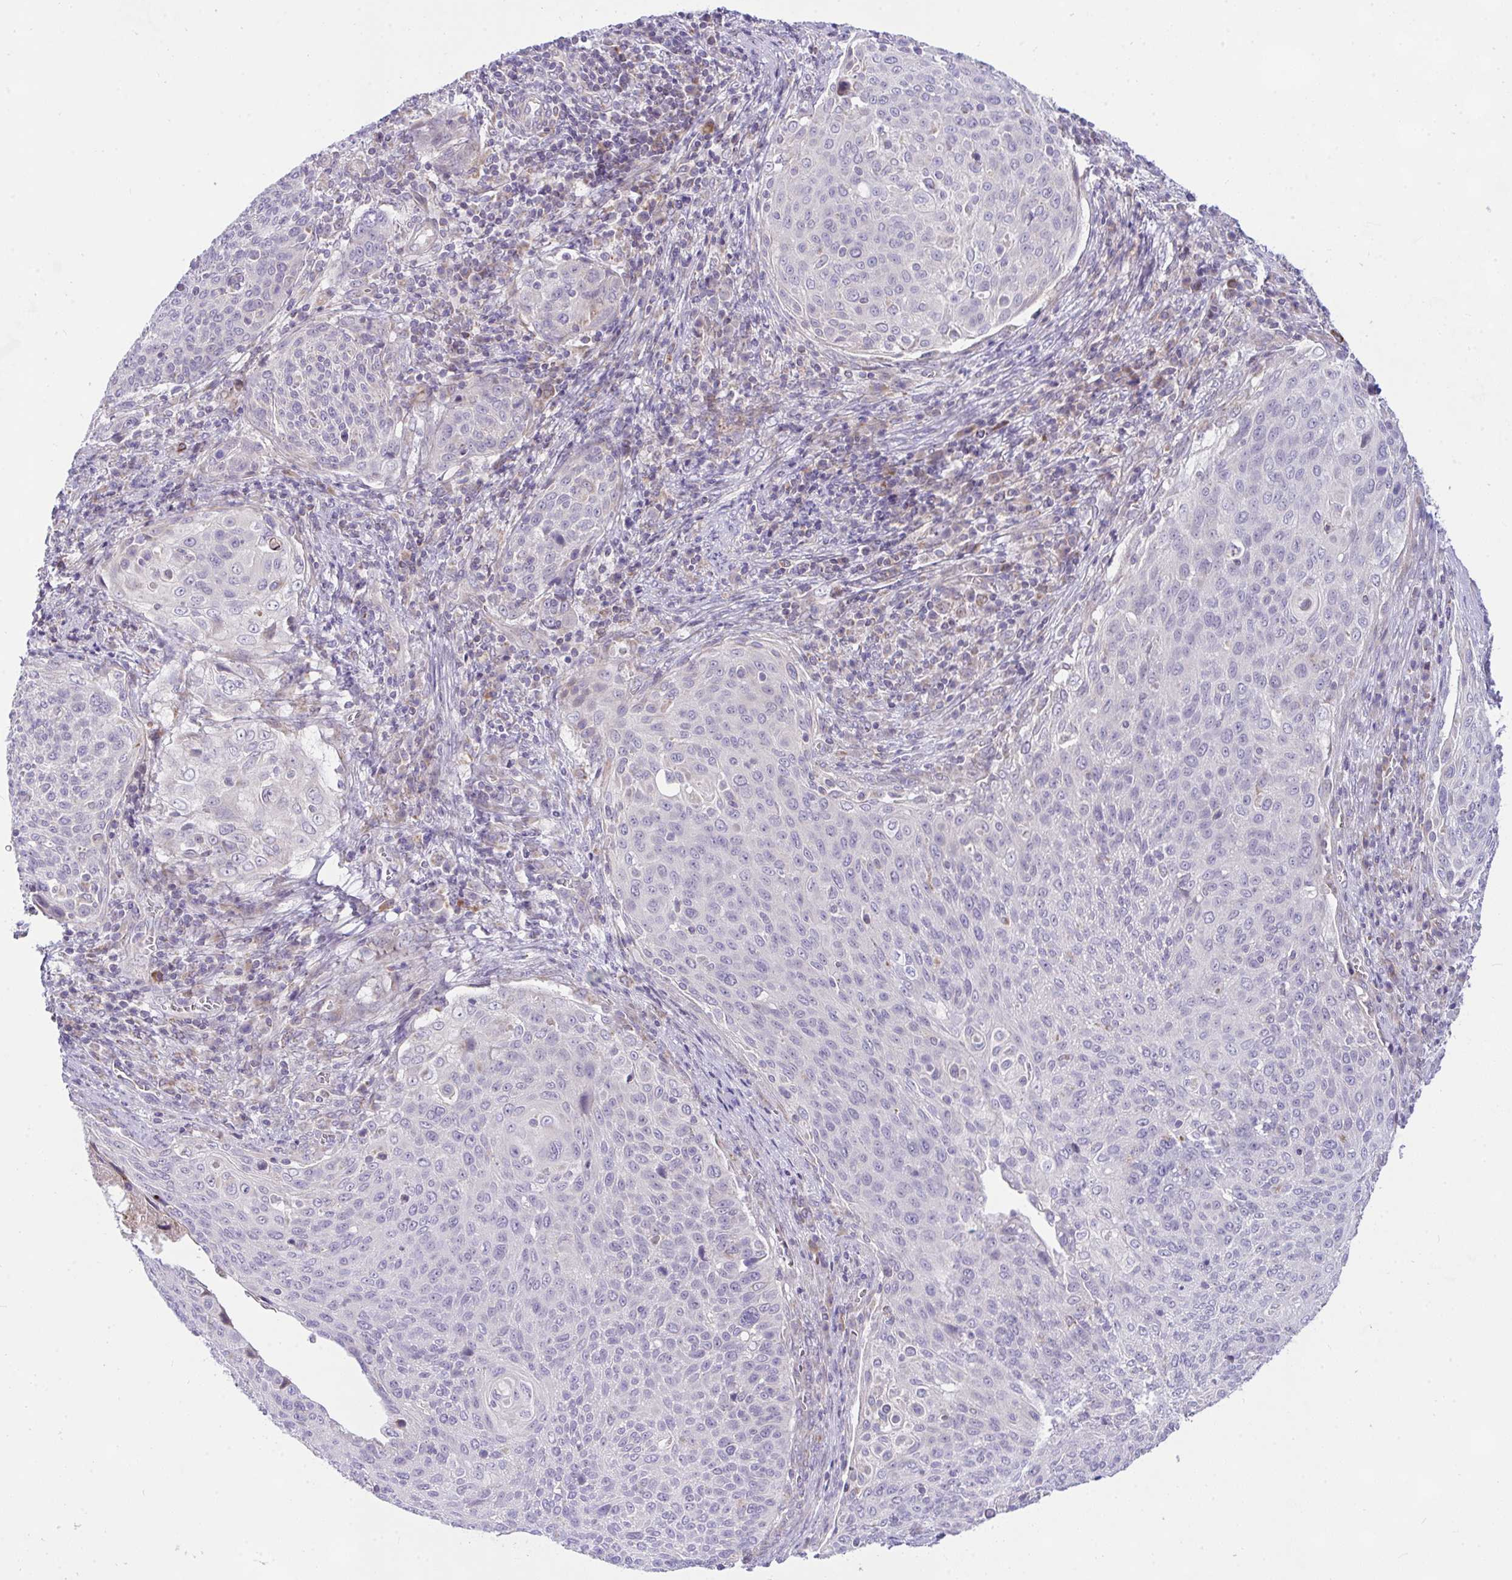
{"staining": {"intensity": "negative", "quantity": "none", "location": "none"}, "tissue": "cervical cancer", "cell_type": "Tumor cells", "image_type": "cancer", "snomed": [{"axis": "morphology", "description": "Squamous cell carcinoma, NOS"}, {"axis": "topography", "description": "Cervix"}], "caption": "Cervical cancer was stained to show a protein in brown. There is no significant positivity in tumor cells.", "gene": "CEP63", "patient": {"sex": "female", "age": 31}}